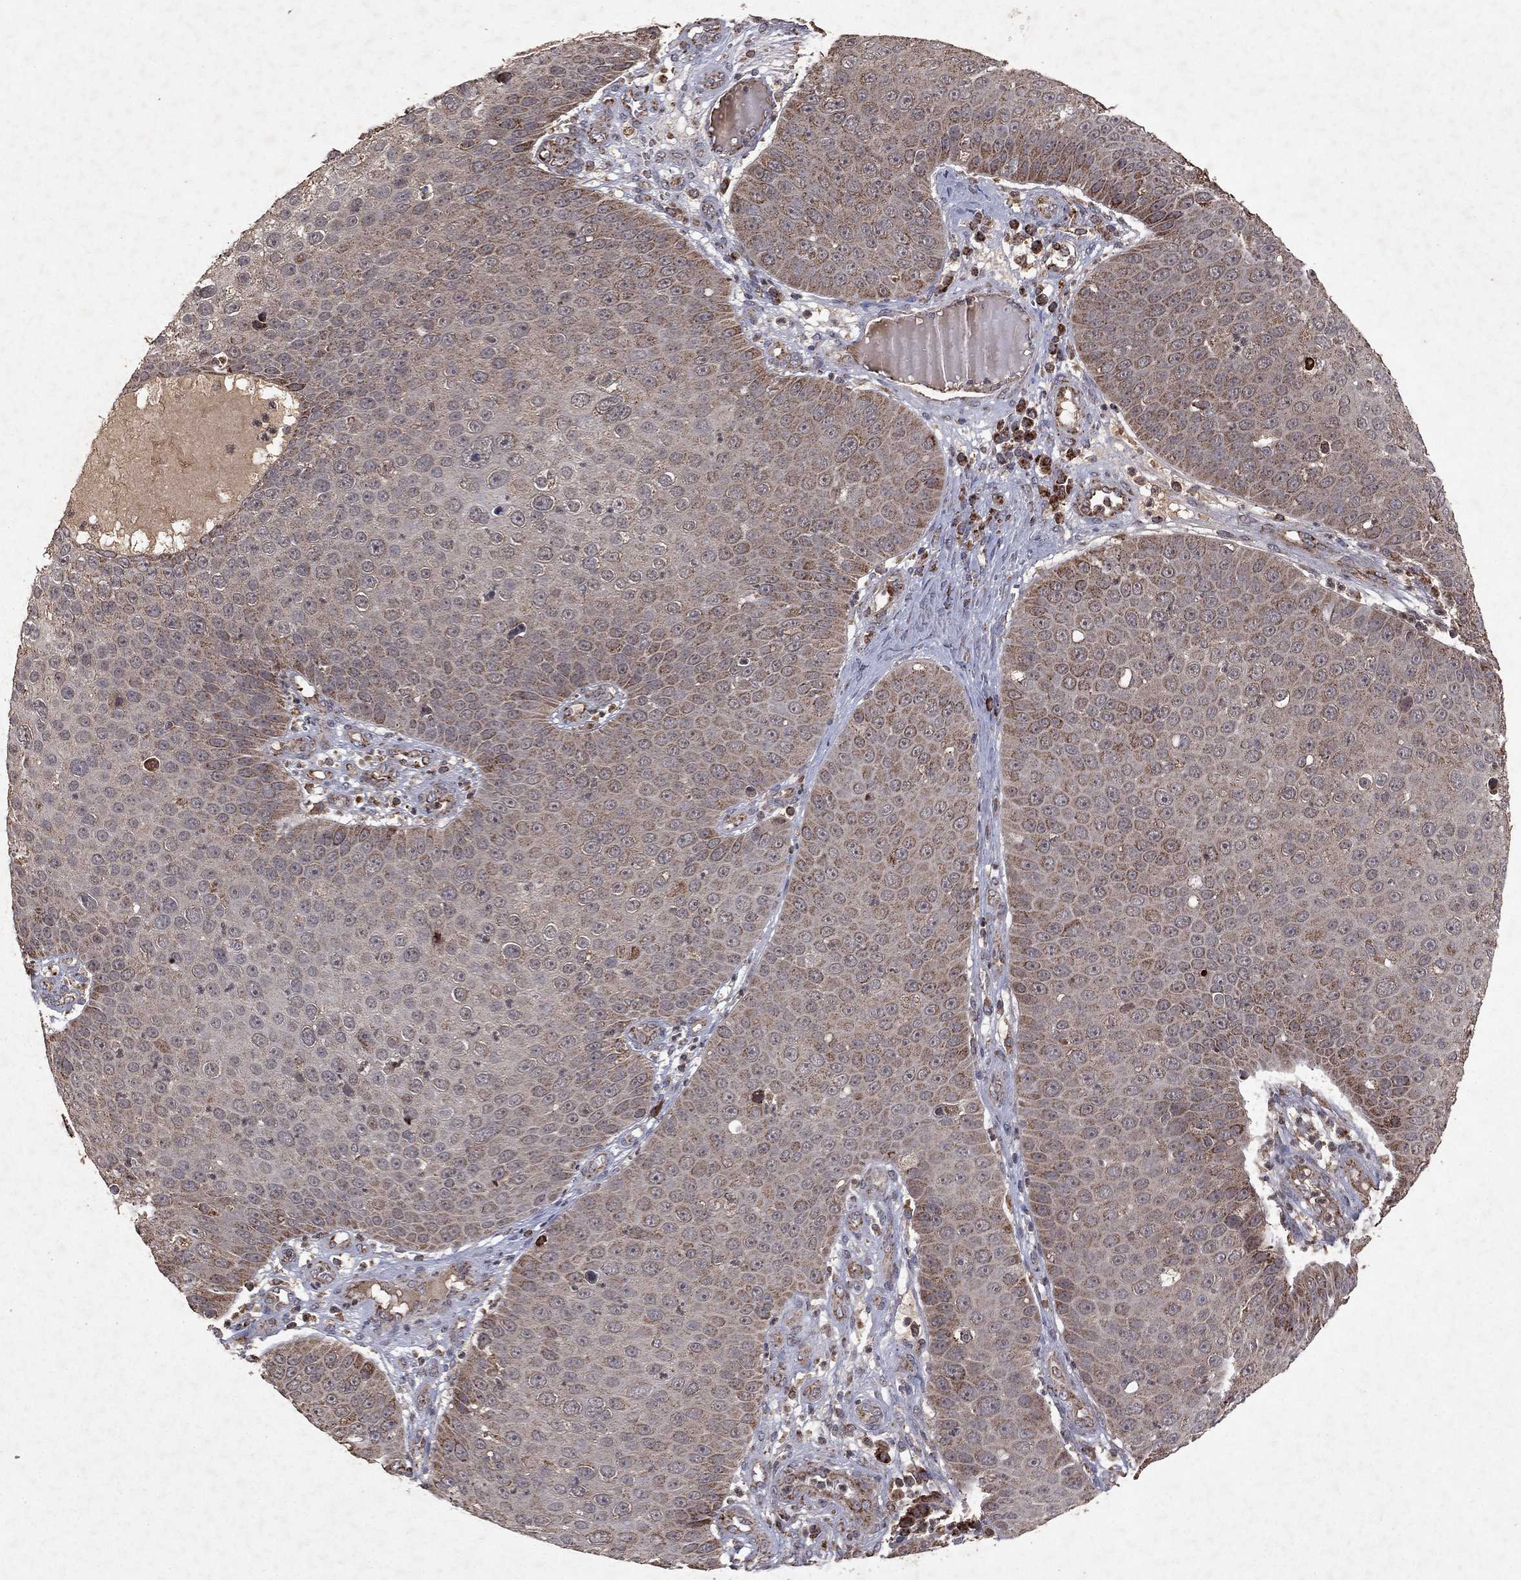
{"staining": {"intensity": "moderate", "quantity": "25%-75%", "location": "cytoplasmic/membranous"}, "tissue": "skin cancer", "cell_type": "Tumor cells", "image_type": "cancer", "snomed": [{"axis": "morphology", "description": "Squamous cell carcinoma, NOS"}, {"axis": "topography", "description": "Skin"}], "caption": "Immunohistochemical staining of human skin cancer exhibits moderate cytoplasmic/membranous protein positivity in about 25%-75% of tumor cells.", "gene": "PYROXD2", "patient": {"sex": "male", "age": 71}}